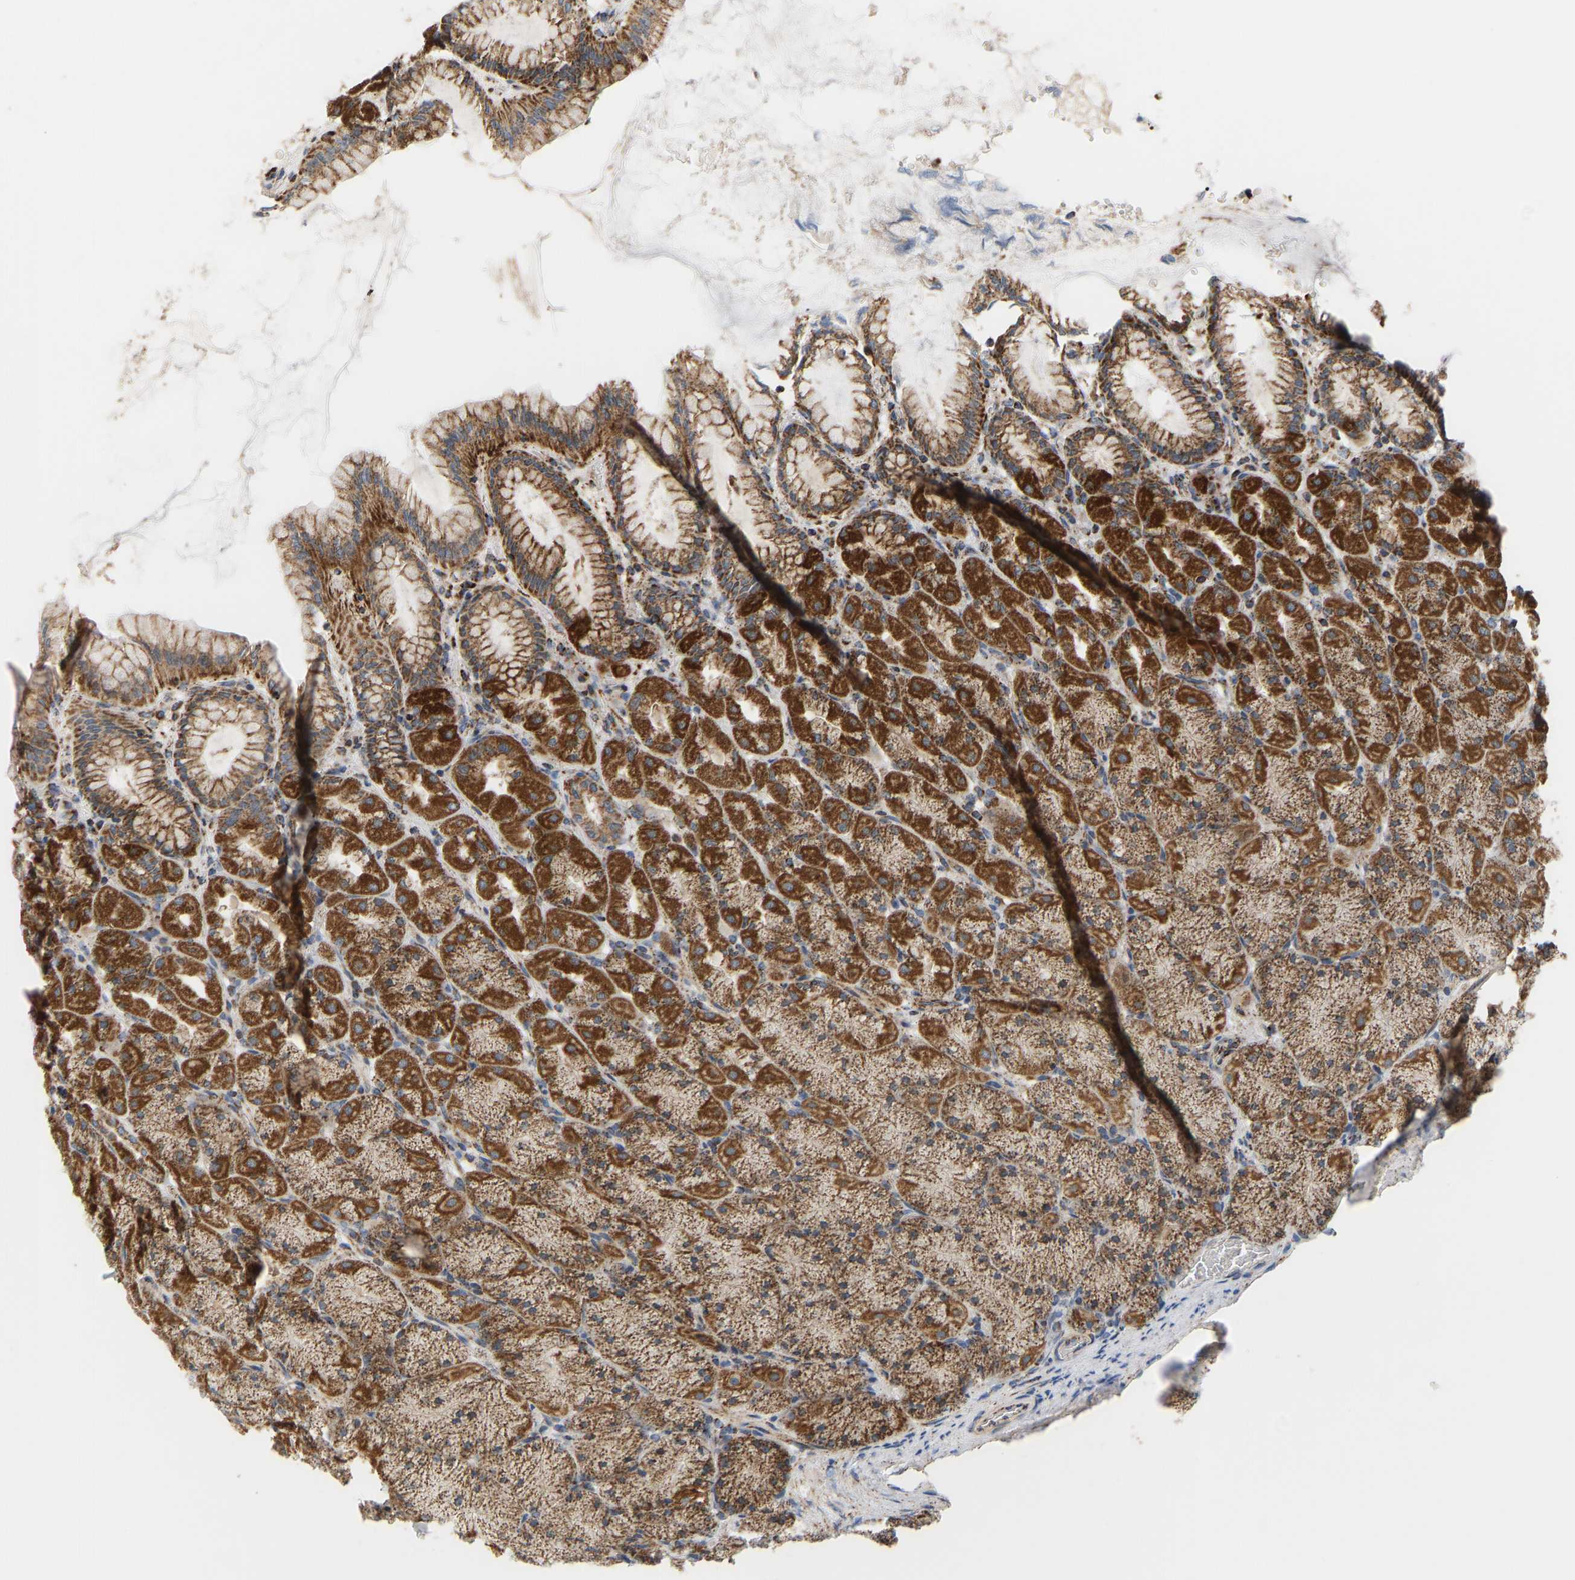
{"staining": {"intensity": "strong", "quantity": ">75%", "location": "cytoplasmic/membranous"}, "tissue": "stomach", "cell_type": "Glandular cells", "image_type": "normal", "snomed": [{"axis": "morphology", "description": "Normal tissue, NOS"}, {"axis": "topography", "description": "Stomach, upper"}], "caption": "DAB (3,3'-diaminobenzidine) immunohistochemical staining of normal stomach shows strong cytoplasmic/membranous protein positivity in about >75% of glandular cells.", "gene": "GPSM2", "patient": {"sex": "female", "age": 56}}